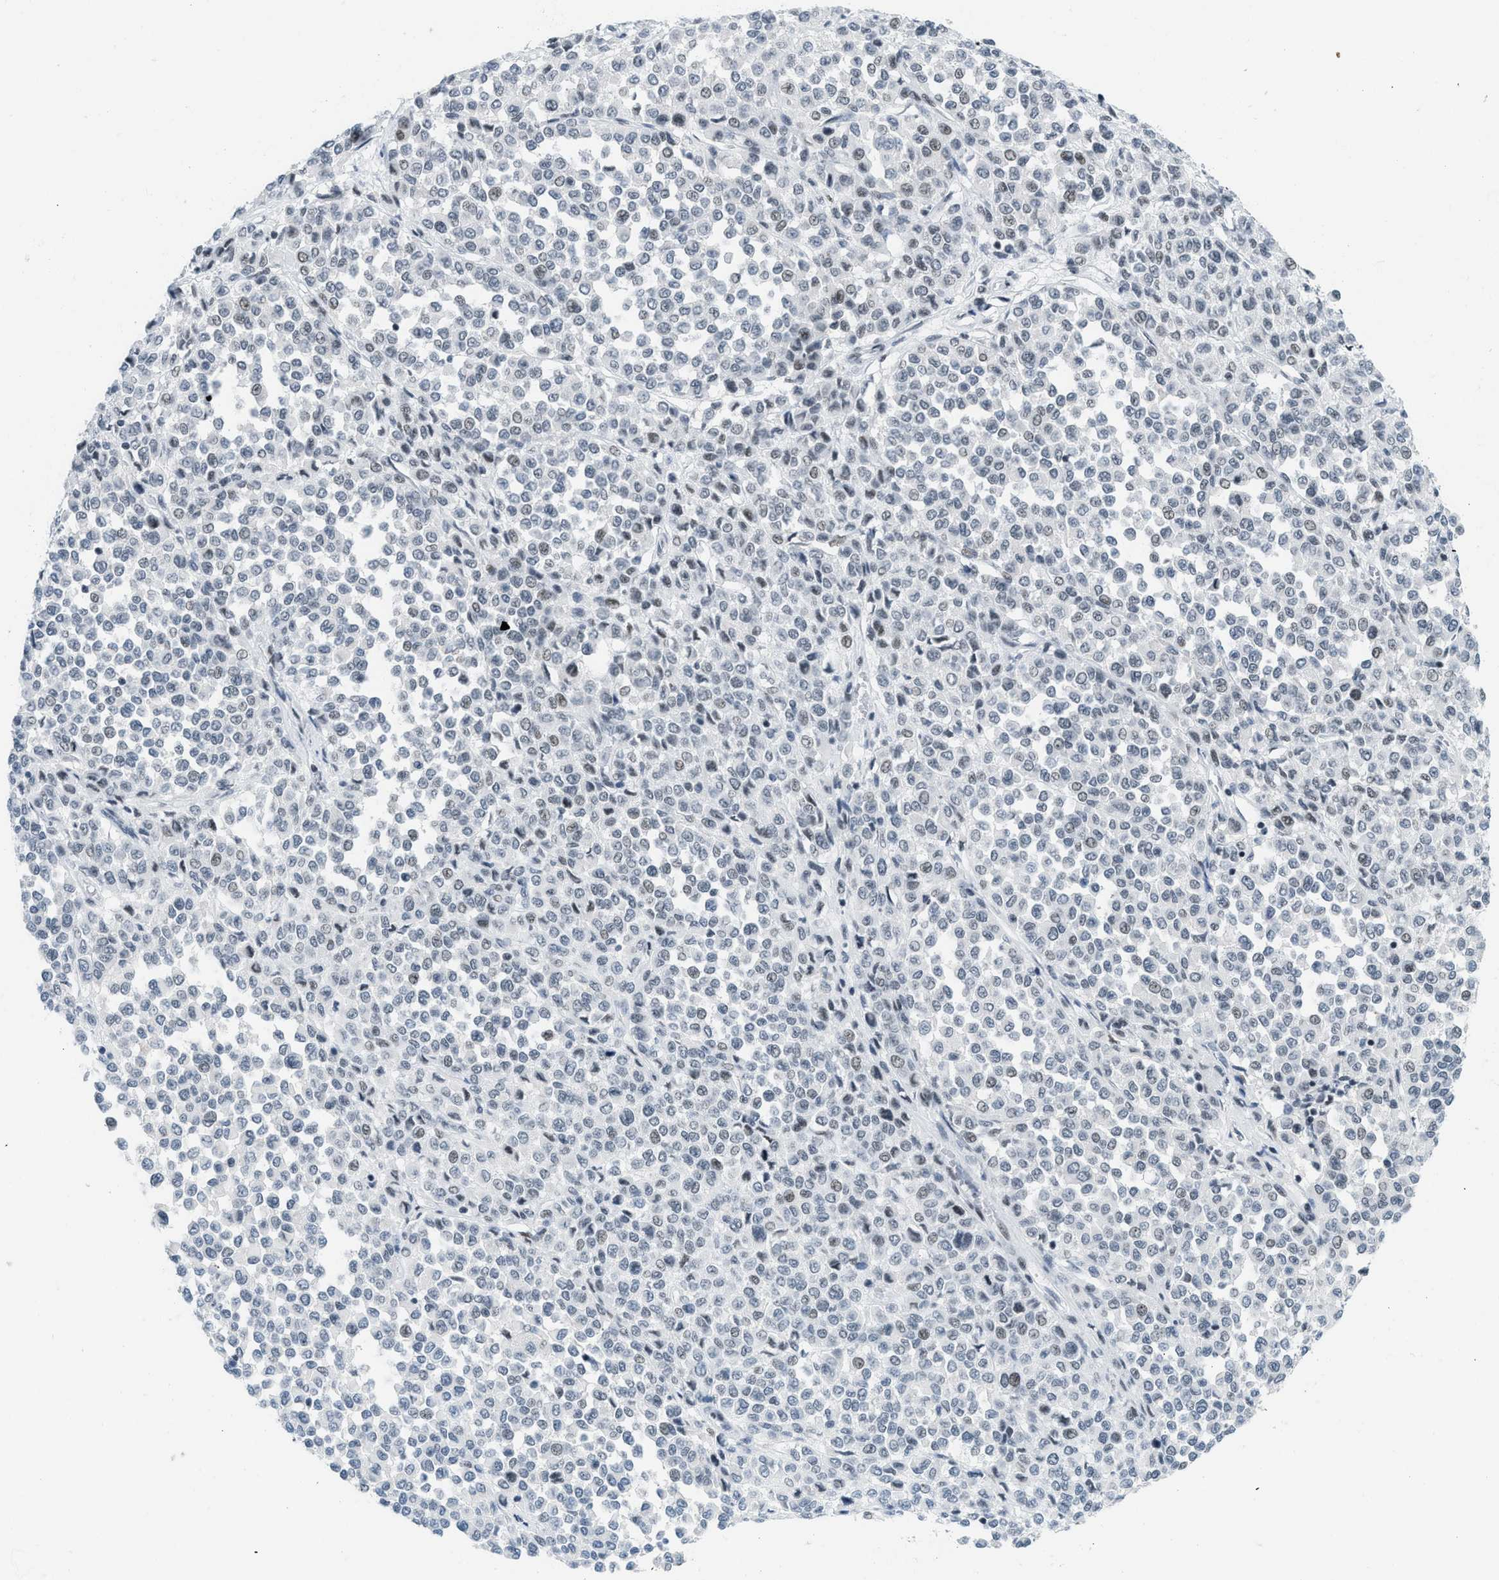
{"staining": {"intensity": "weak", "quantity": "<25%", "location": "nuclear"}, "tissue": "melanoma", "cell_type": "Tumor cells", "image_type": "cancer", "snomed": [{"axis": "morphology", "description": "Malignant melanoma, Metastatic site"}, {"axis": "topography", "description": "Pancreas"}], "caption": "An immunohistochemistry image of melanoma is shown. There is no staining in tumor cells of melanoma.", "gene": "PBX1", "patient": {"sex": "female", "age": 30}}